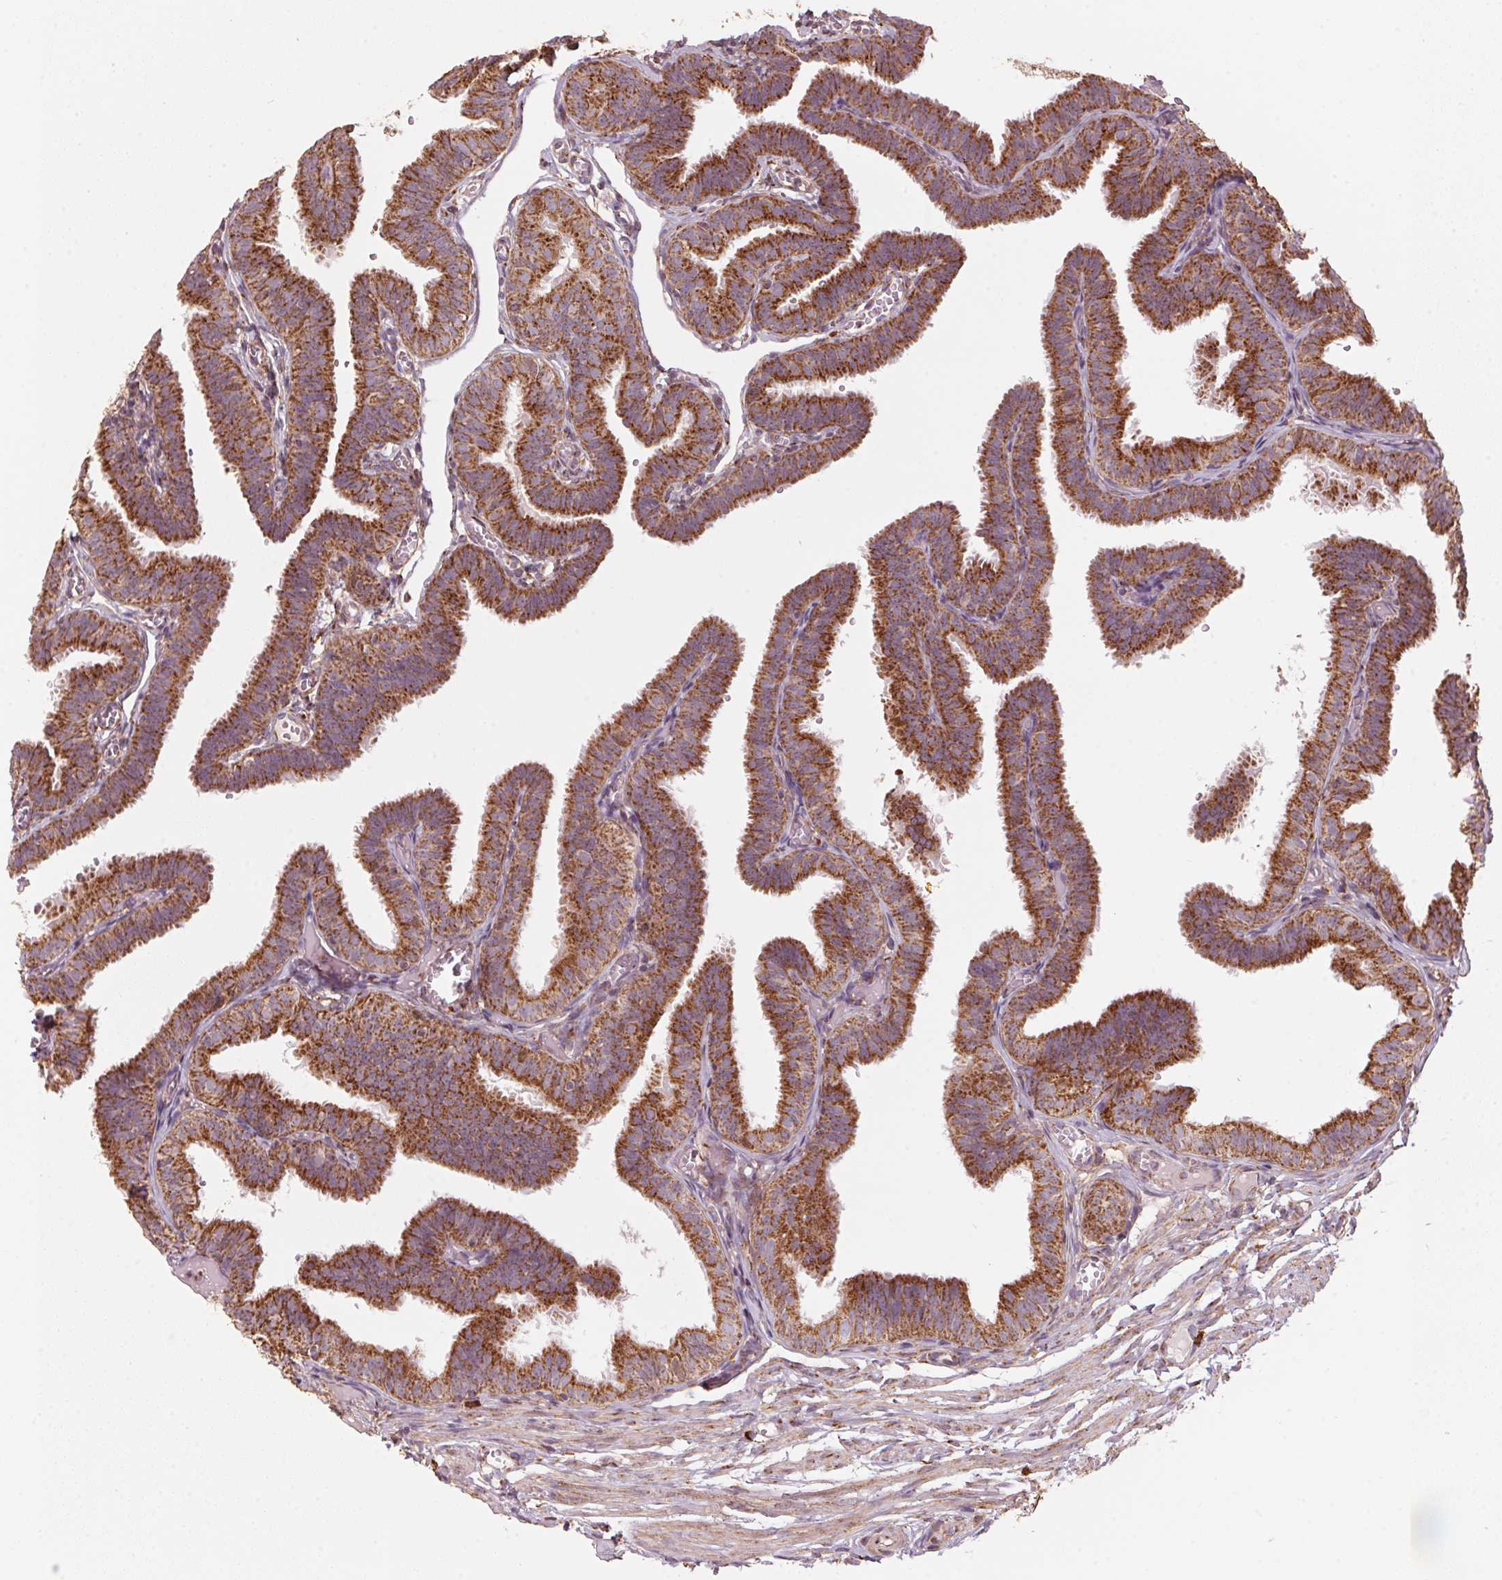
{"staining": {"intensity": "strong", "quantity": ">75%", "location": "cytoplasmic/membranous"}, "tissue": "fallopian tube", "cell_type": "Glandular cells", "image_type": "normal", "snomed": [{"axis": "morphology", "description": "Normal tissue, NOS"}, {"axis": "topography", "description": "Fallopian tube"}], "caption": "Human fallopian tube stained with a brown dye reveals strong cytoplasmic/membranous positive positivity in approximately >75% of glandular cells.", "gene": "TOMM70", "patient": {"sex": "female", "age": 25}}